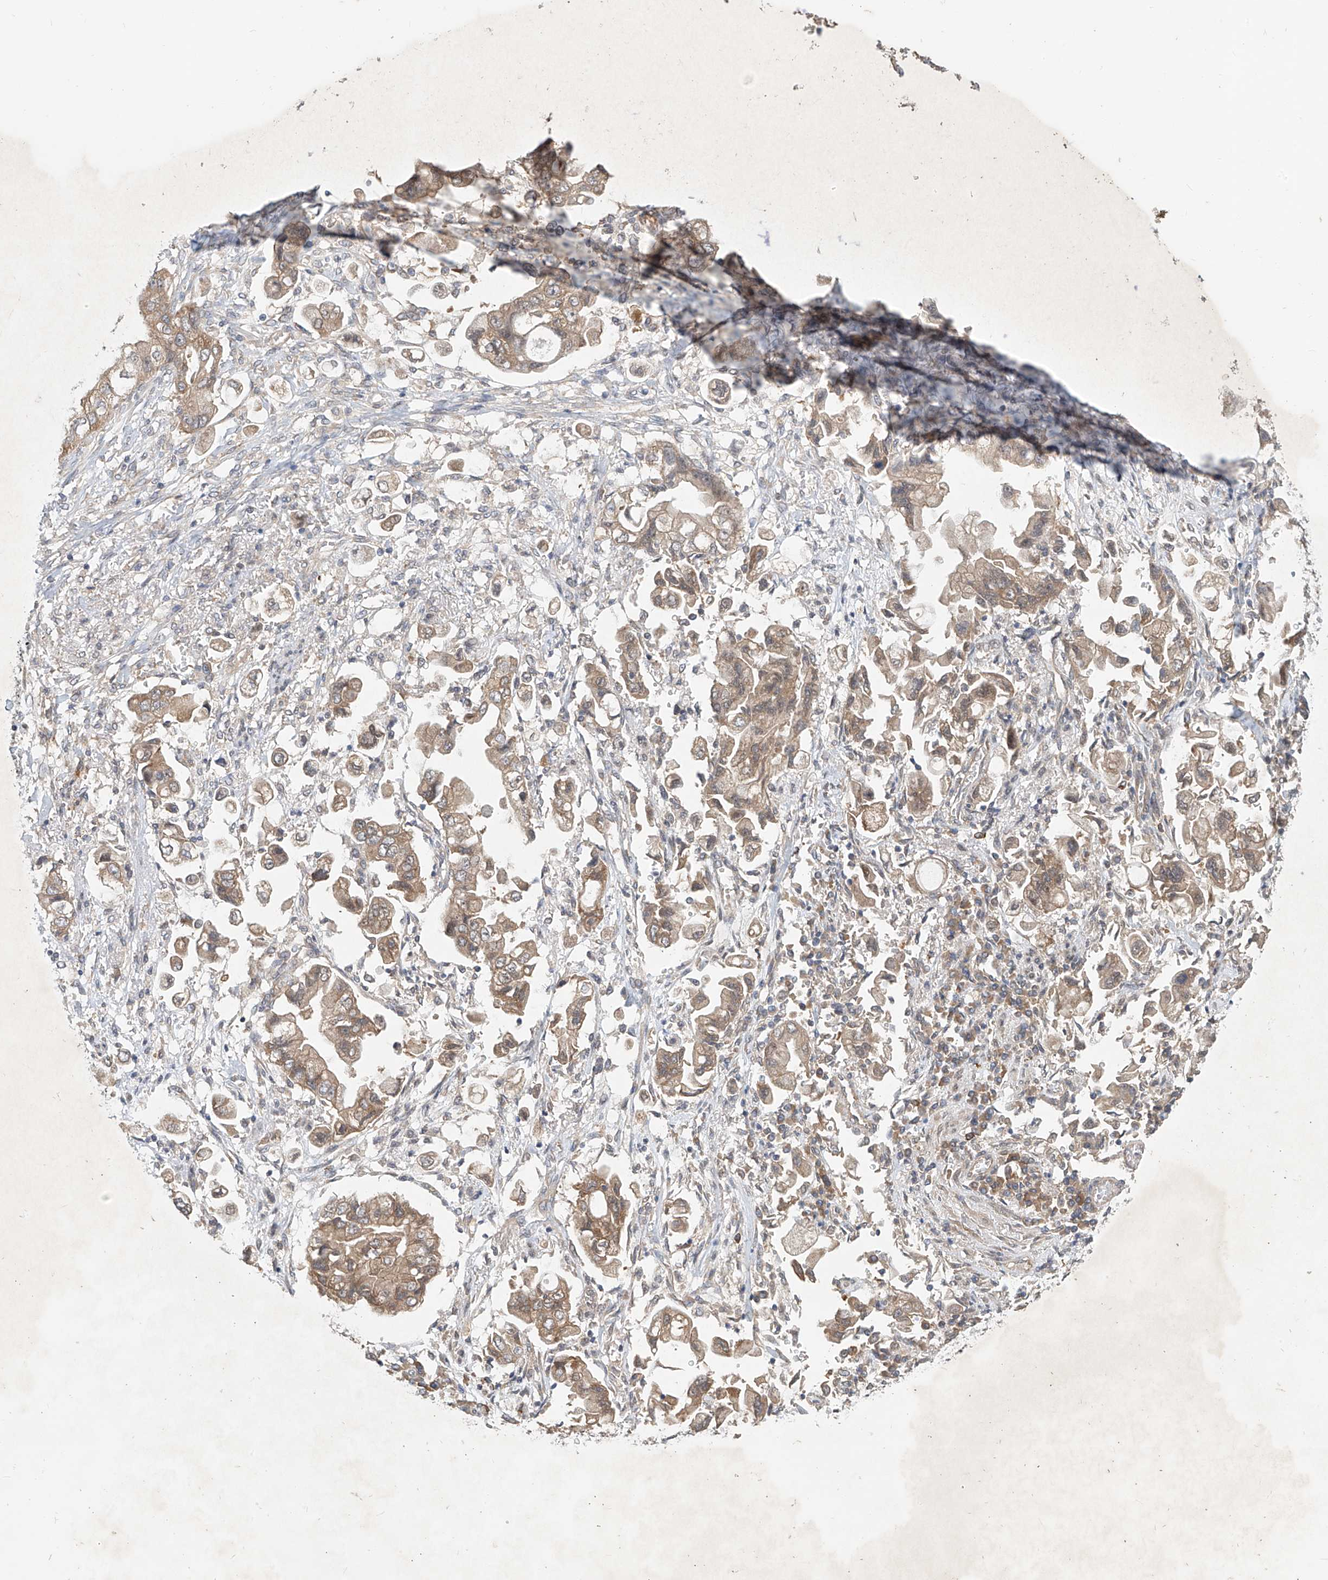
{"staining": {"intensity": "moderate", "quantity": ">75%", "location": "cytoplasmic/membranous"}, "tissue": "stomach cancer", "cell_type": "Tumor cells", "image_type": "cancer", "snomed": [{"axis": "morphology", "description": "Adenocarcinoma, NOS"}, {"axis": "topography", "description": "Stomach"}], "caption": "Moderate cytoplasmic/membranous expression is appreciated in approximately >75% of tumor cells in stomach cancer (adenocarcinoma).", "gene": "MTUS2", "patient": {"sex": "male", "age": 62}}